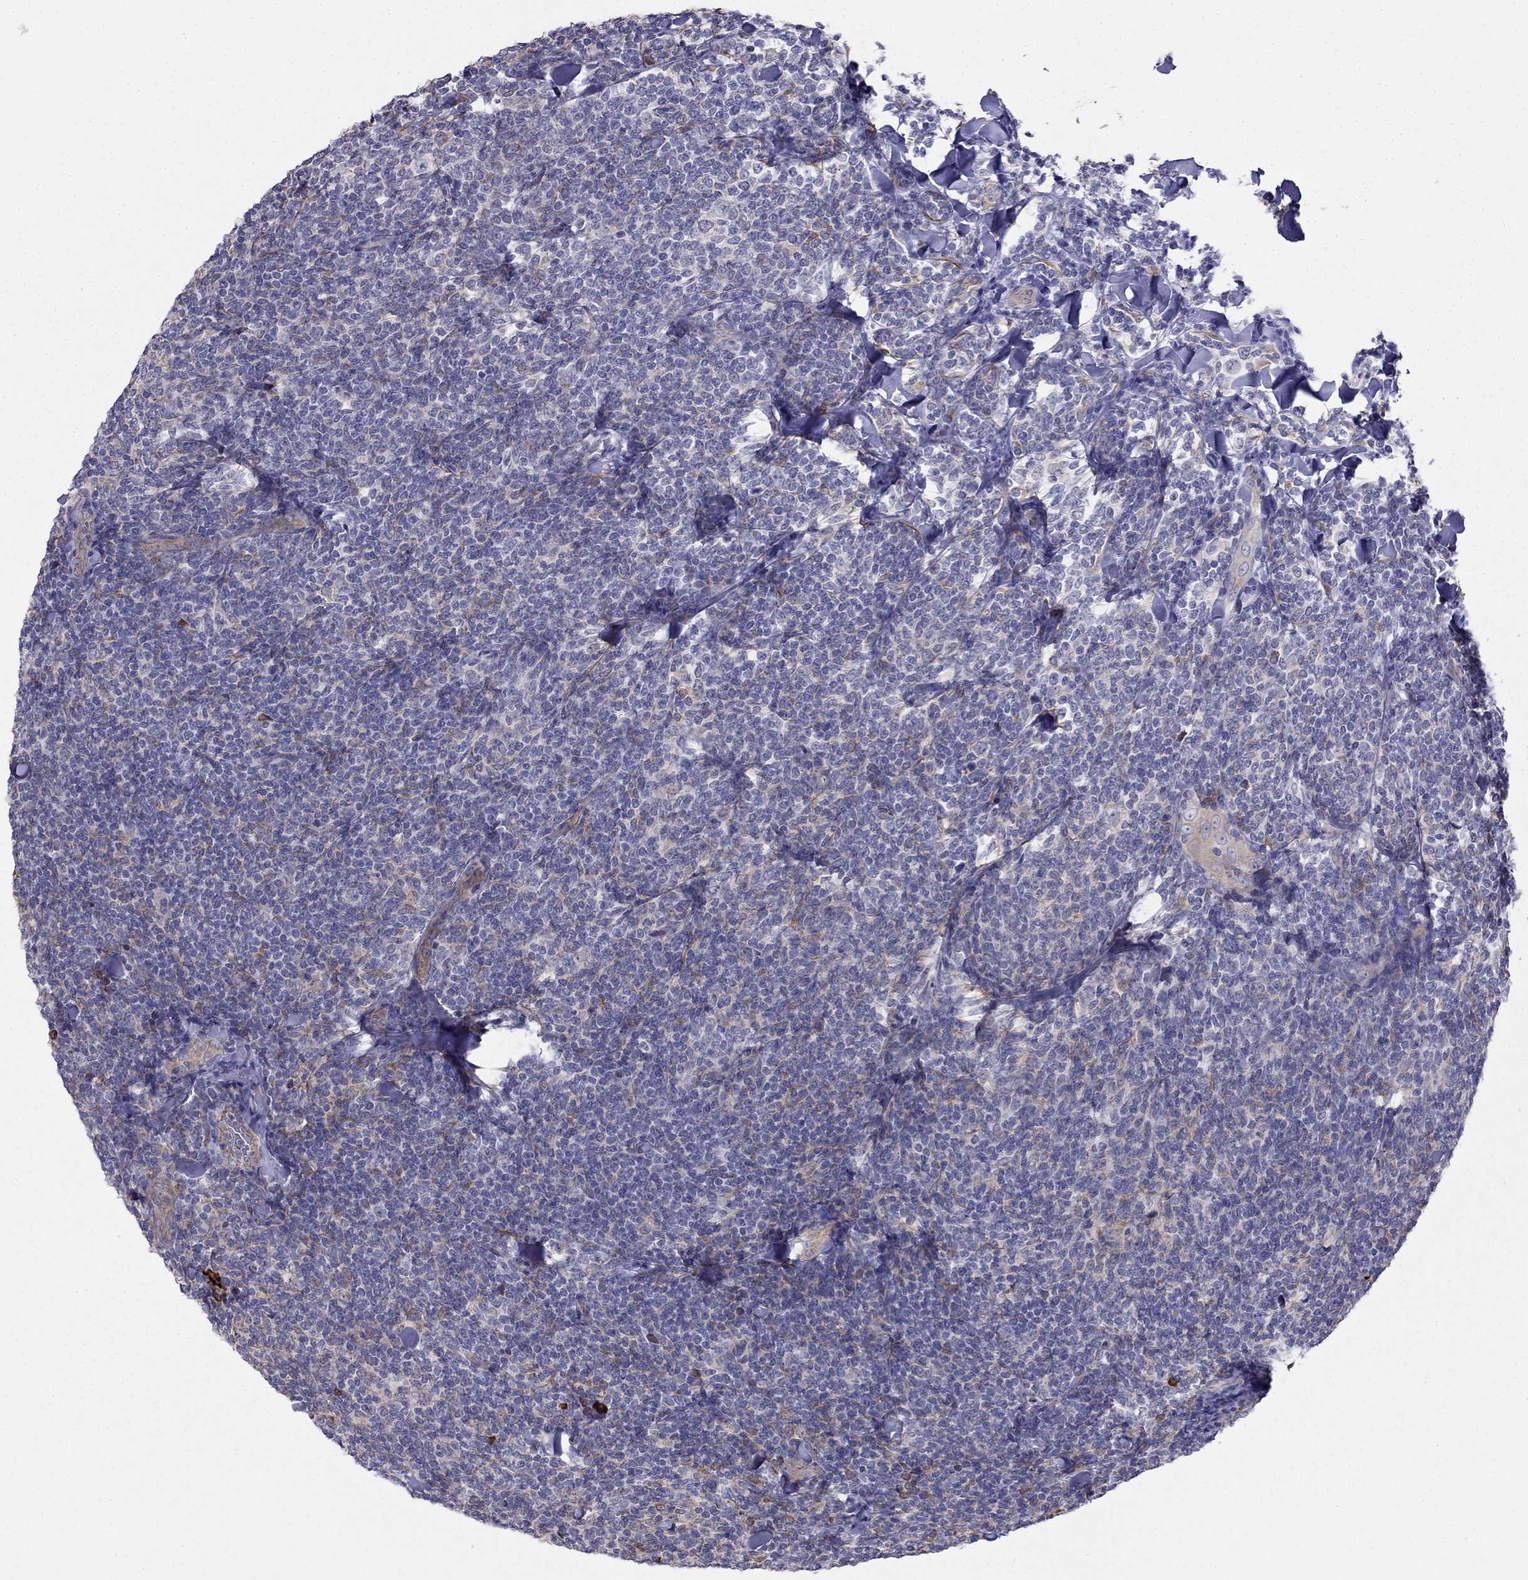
{"staining": {"intensity": "negative", "quantity": "none", "location": "none"}, "tissue": "lymphoma", "cell_type": "Tumor cells", "image_type": "cancer", "snomed": [{"axis": "morphology", "description": "Malignant lymphoma, non-Hodgkin's type, Low grade"}, {"axis": "topography", "description": "Lymph node"}], "caption": "The histopathology image shows no staining of tumor cells in lymphoma.", "gene": "LONRF2", "patient": {"sex": "female", "age": 56}}